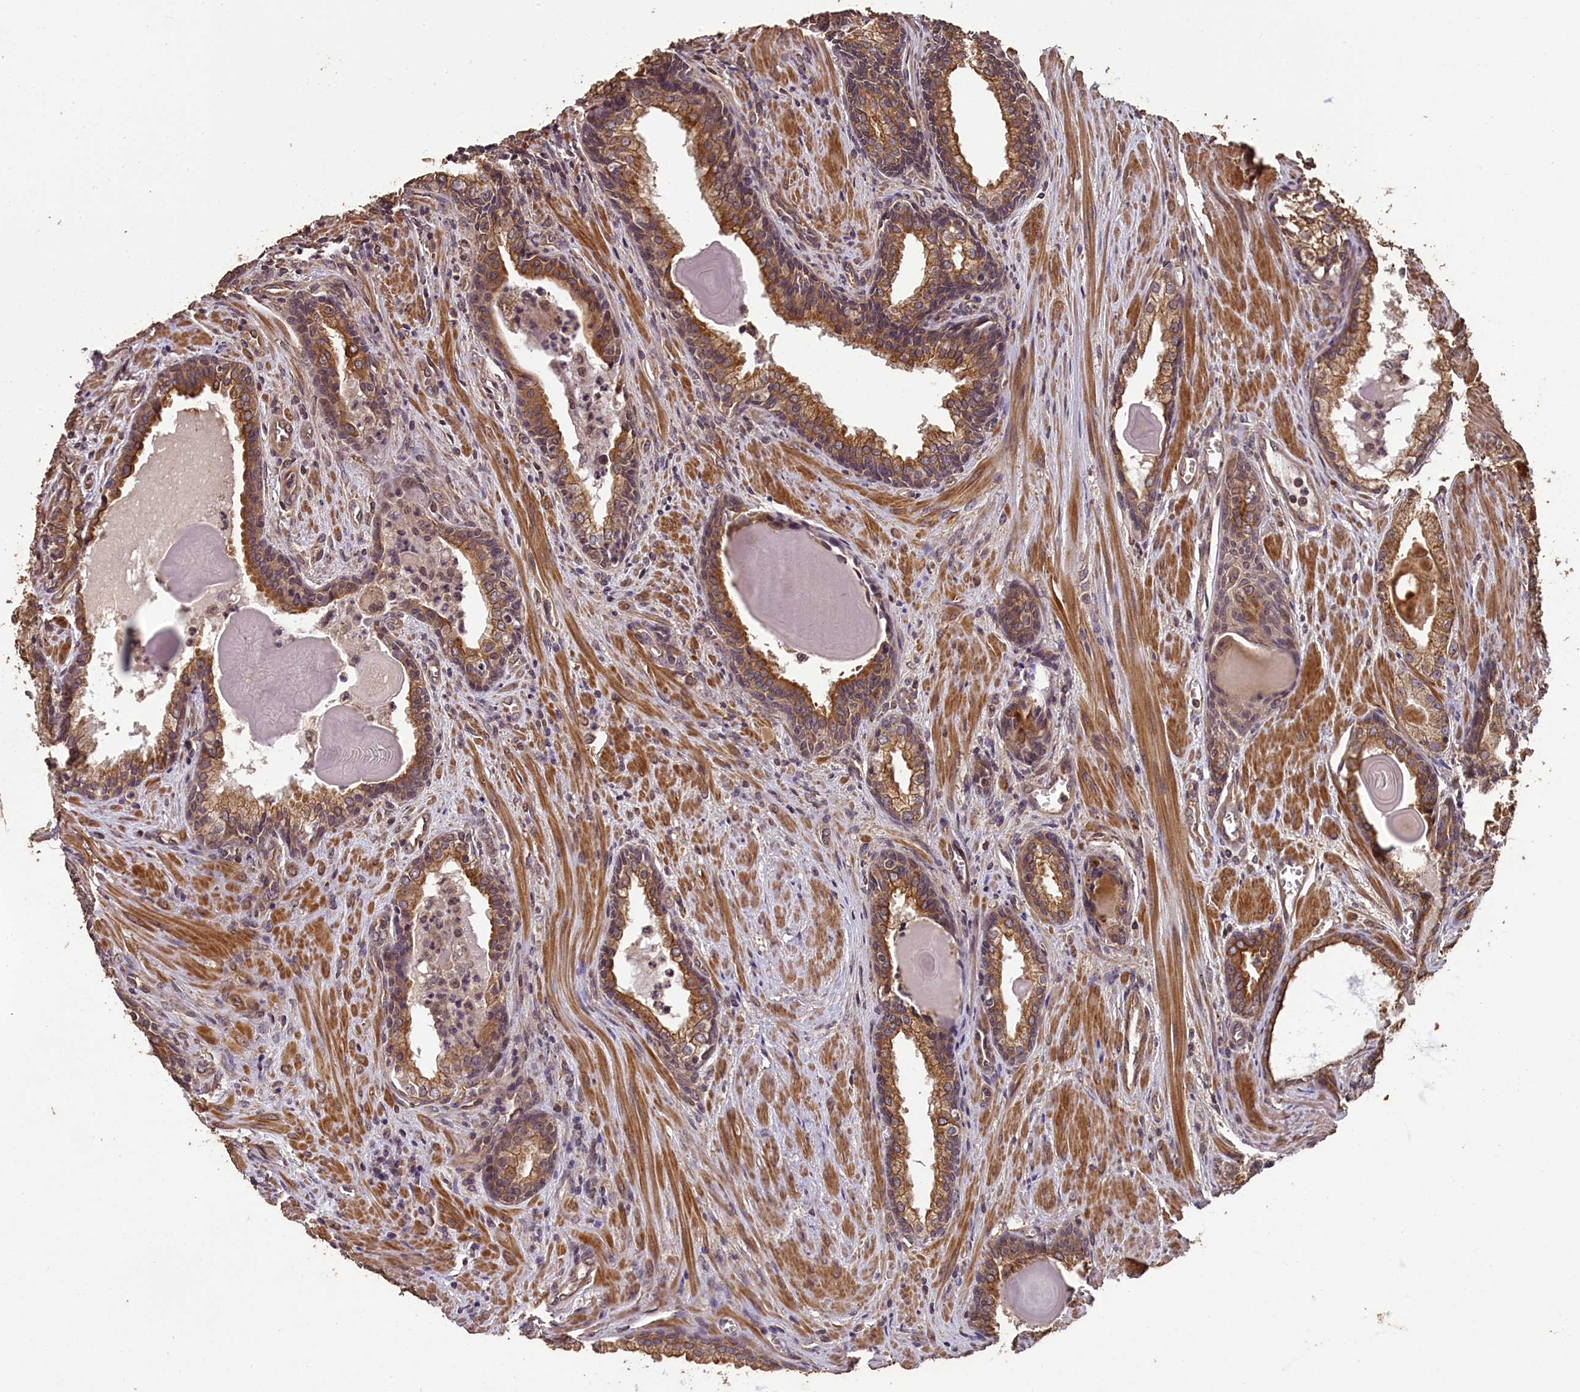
{"staining": {"intensity": "moderate", "quantity": ">75%", "location": "cytoplasmic/membranous"}, "tissue": "prostate cancer", "cell_type": "Tumor cells", "image_type": "cancer", "snomed": [{"axis": "morphology", "description": "Adenocarcinoma, Low grade"}, {"axis": "topography", "description": "Prostate"}], "caption": "The micrograph reveals immunohistochemical staining of prostate cancer (adenocarcinoma (low-grade)). There is moderate cytoplasmic/membranous expression is appreciated in approximately >75% of tumor cells.", "gene": "CHD9", "patient": {"sex": "male", "age": 54}}